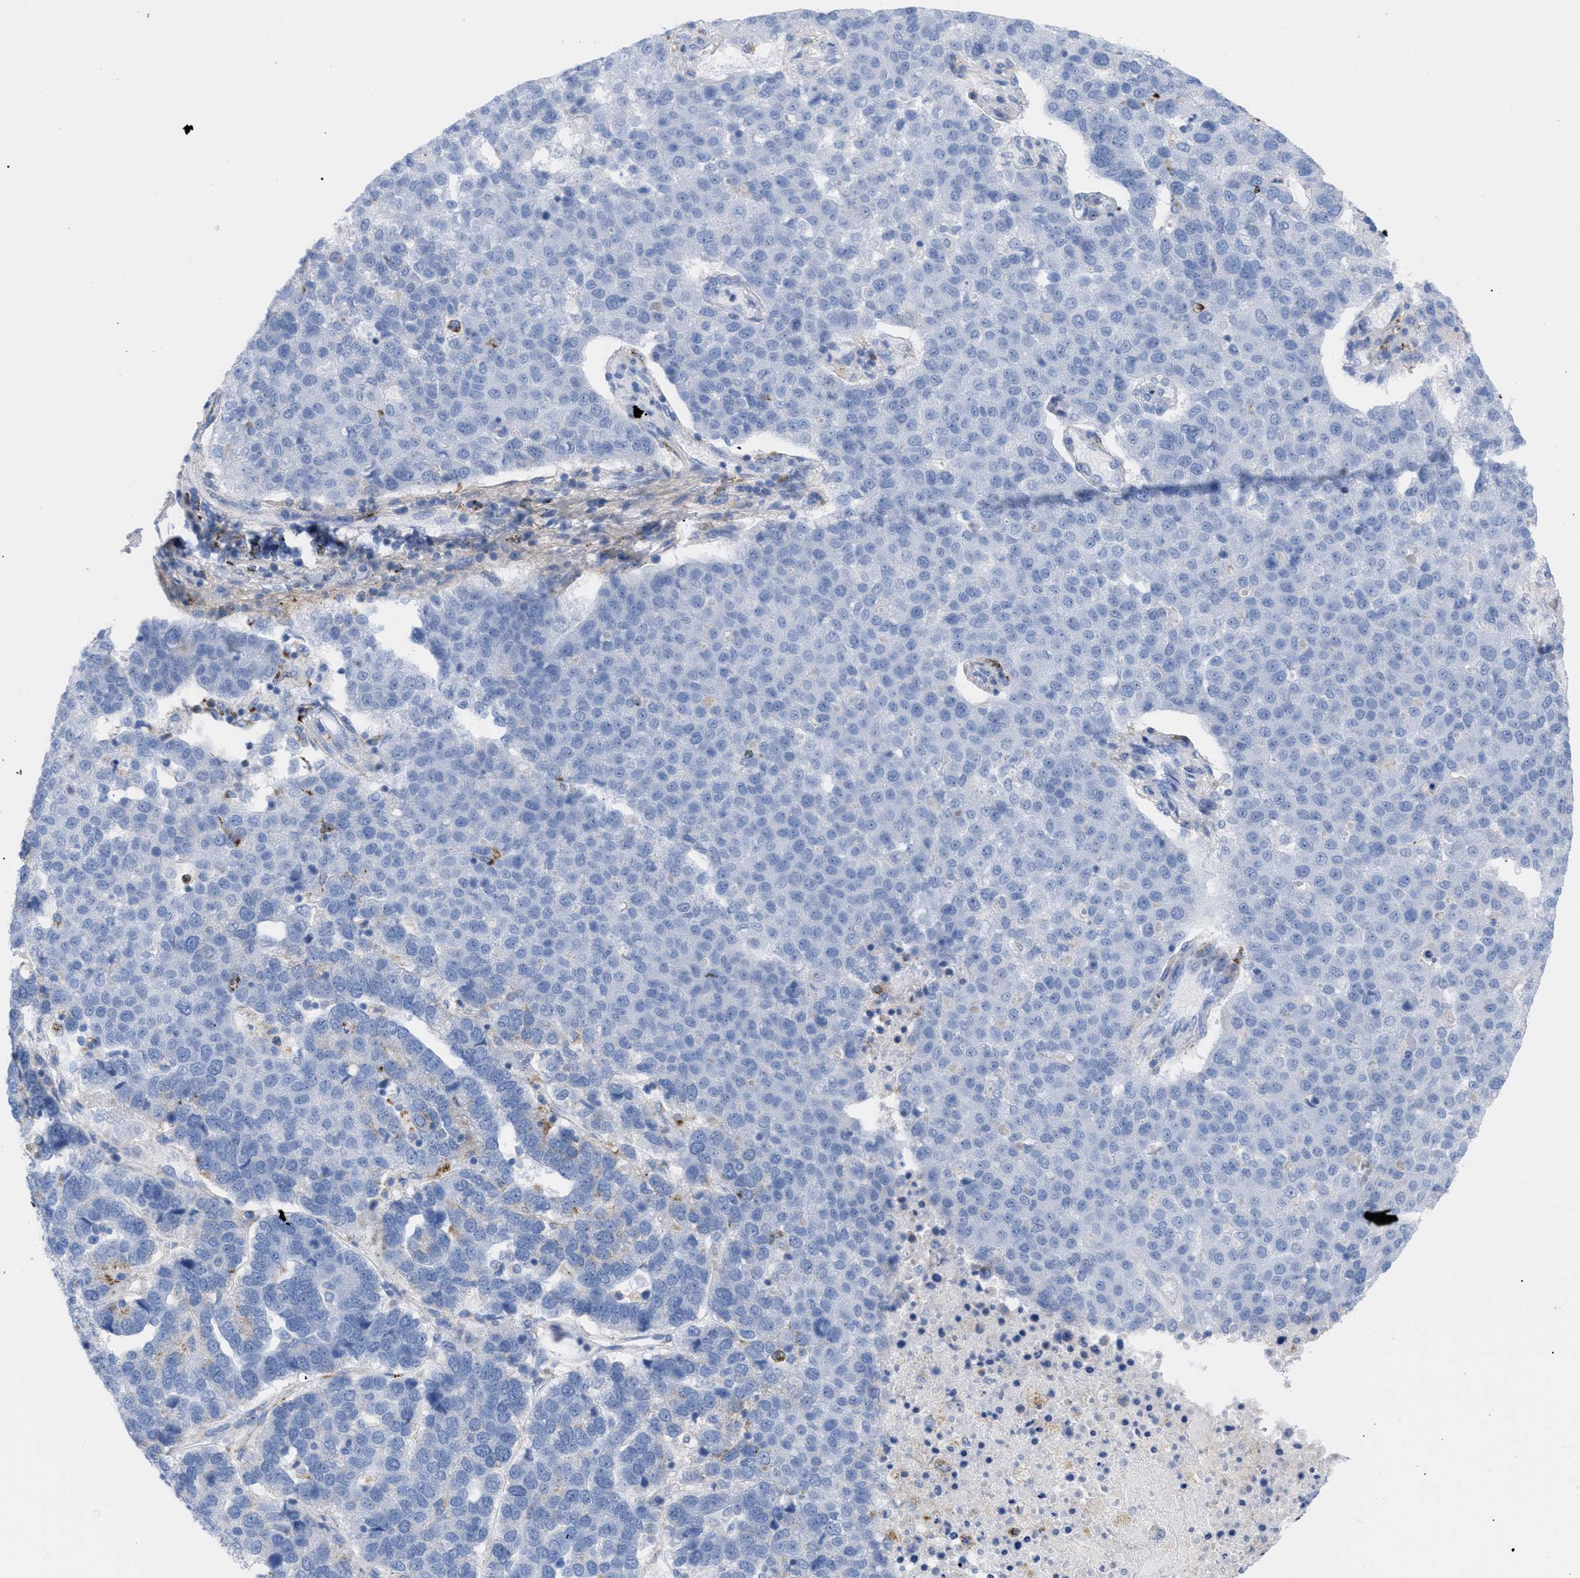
{"staining": {"intensity": "negative", "quantity": "none", "location": "none"}, "tissue": "pancreatic cancer", "cell_type": "Tumor cells", "image_type": "cancer", "snomed": [{"axis": "morphology", "description": "Adenocarcinoma, NOS"}, {"axis": "topography", "description": "Pancreas"}], "caption": "Human adenocarcinoma (pancreatic) stained for a protein using IHC exhibits no positivity in tumor cells.", "gene": "DRAM2", "patient": {"sex": "female", "age": 61}}